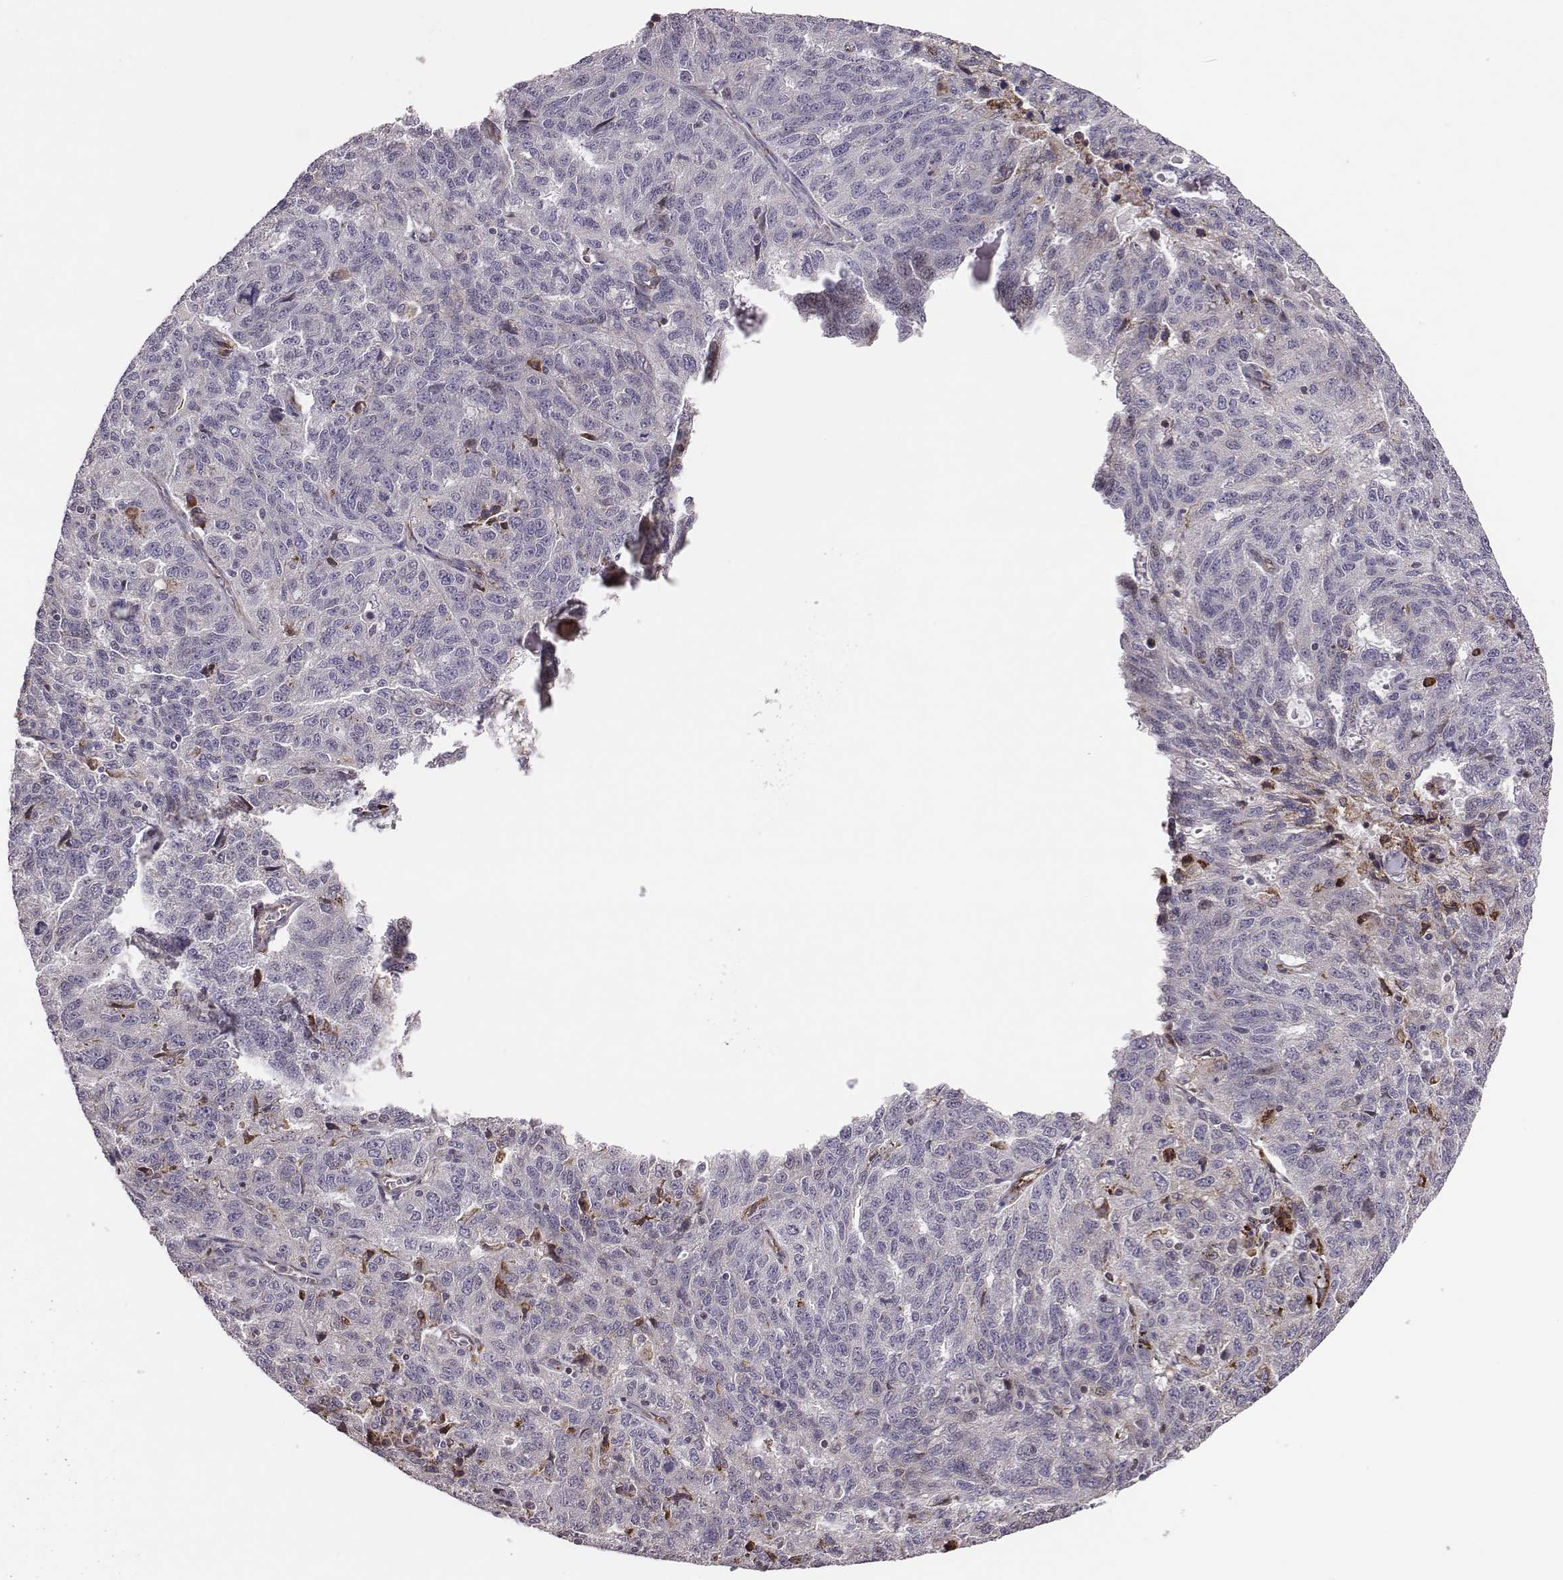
{"staining": {"intensity": "negative", "quantity": "none", "location": "none"}, "tissue": "ovarian cancer", "cell_type": "Tumor cells", "image_type": "cancer", "snomed": [{"axis": "morphology", "description": "Cystadenocarcinoma, serous, NOS"}, {"axis": "topography", "description": "Ovary"}], "caption": "Protein analysis of serous cystadenocarcinoma (ovarian) shows no significant expression in tumor cells.", "gene": "SELENOI", "patient": {"sex": "female", "age": 71}}